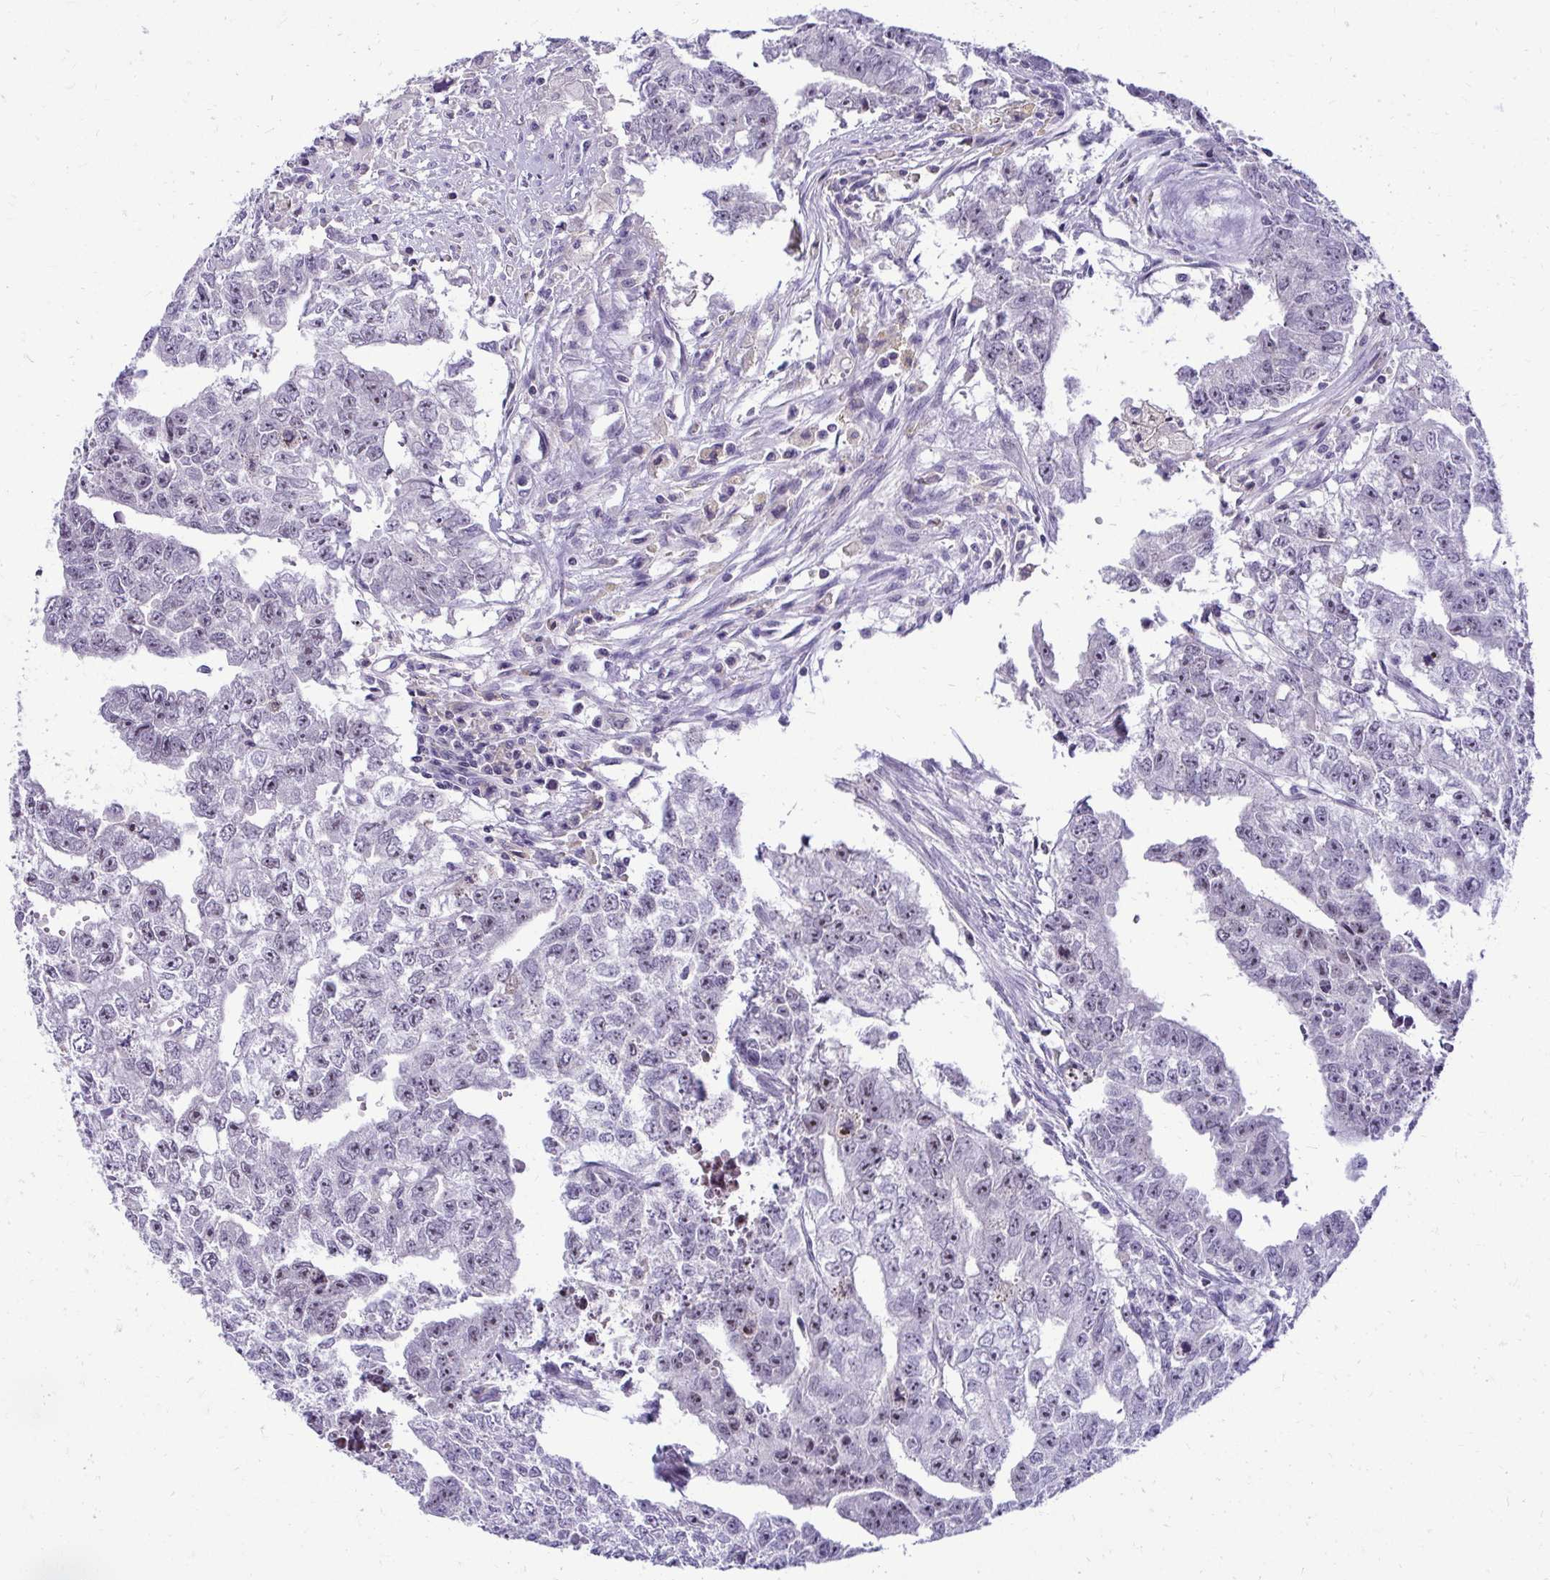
{"staining": {"intensity": "negative", "quantity": "none", "location": "none"}, "tissue": "testis cancer", "cell_type": "Tumor cells", "image_type": "cancer", "snomed": [{"axis": "morphology", "description": "Carcinoma, Embryonal, NOS"}, {"axis": "morphology", "description": "Teratoma, malignant, NOS"}, {"axis": "topography", "description": "Testis"}], "caption": "Immunohistochemistry micrograph of neoplastic tissue: human testis cancer stained with DAB demonstrates no significant protein staining in tumor cells.", "gene": "NIFK", "patient": {"sex": "male", "age": 24}}